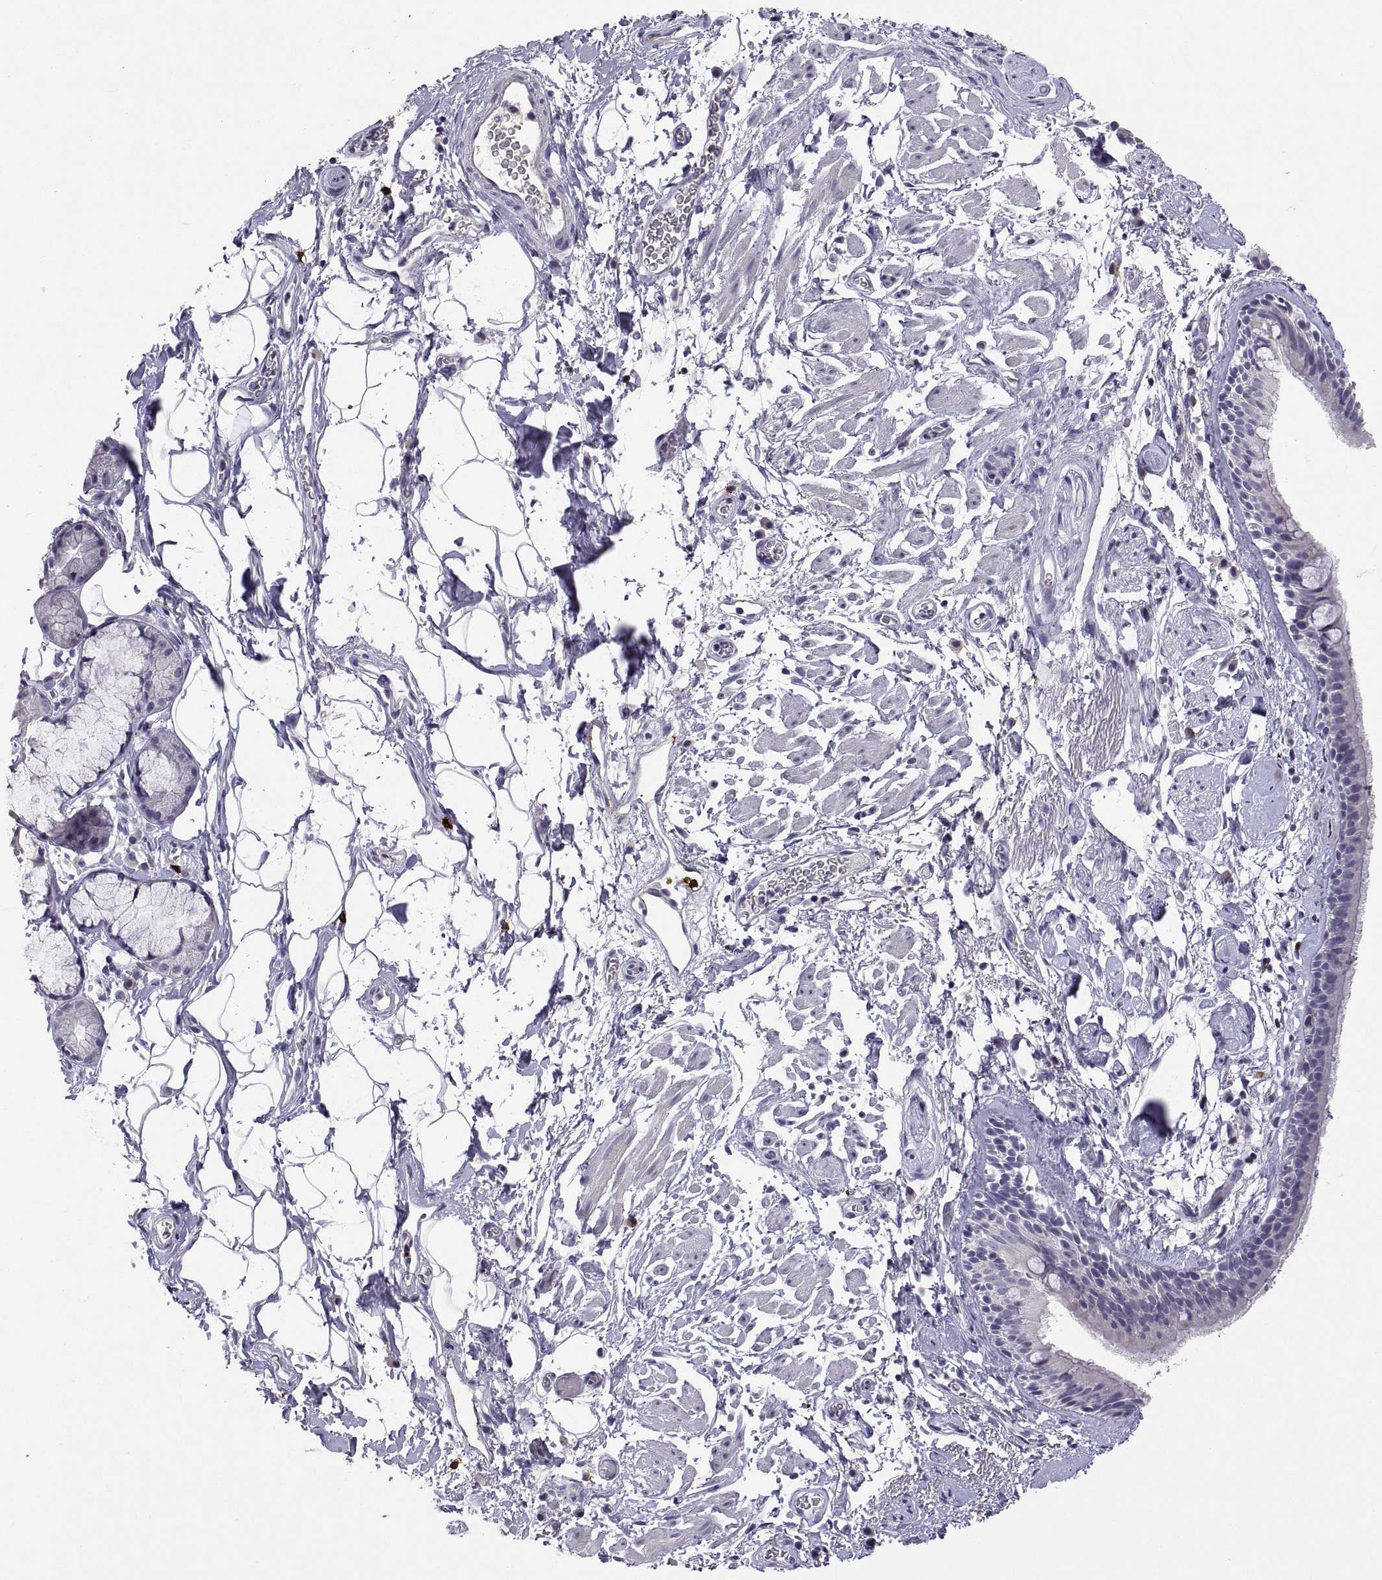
{"staining": {"intensity": "negative", "quantity": "none", "location": "none"}, "tissue": "bronchus", "cell_type": "Respiratory epithelial cells", "image_type": "normal", "snomed": [{"axis": "morphology", "description": "Normal tissue, NOS"}, {"axis": "topography", "description": "Cartilage tissue"}, {"axis": "topography", "description": "Bronchus"}], "caption": "Immunohistochemical staining of normal bronchus exhibits no significant staining in respiratory epithelial cells. (DAB immunohistochemistry (IHC) with hematoxylin counter stain).", "gene": "MS4A1", "patient": {"sex": "male", "age": 58}}